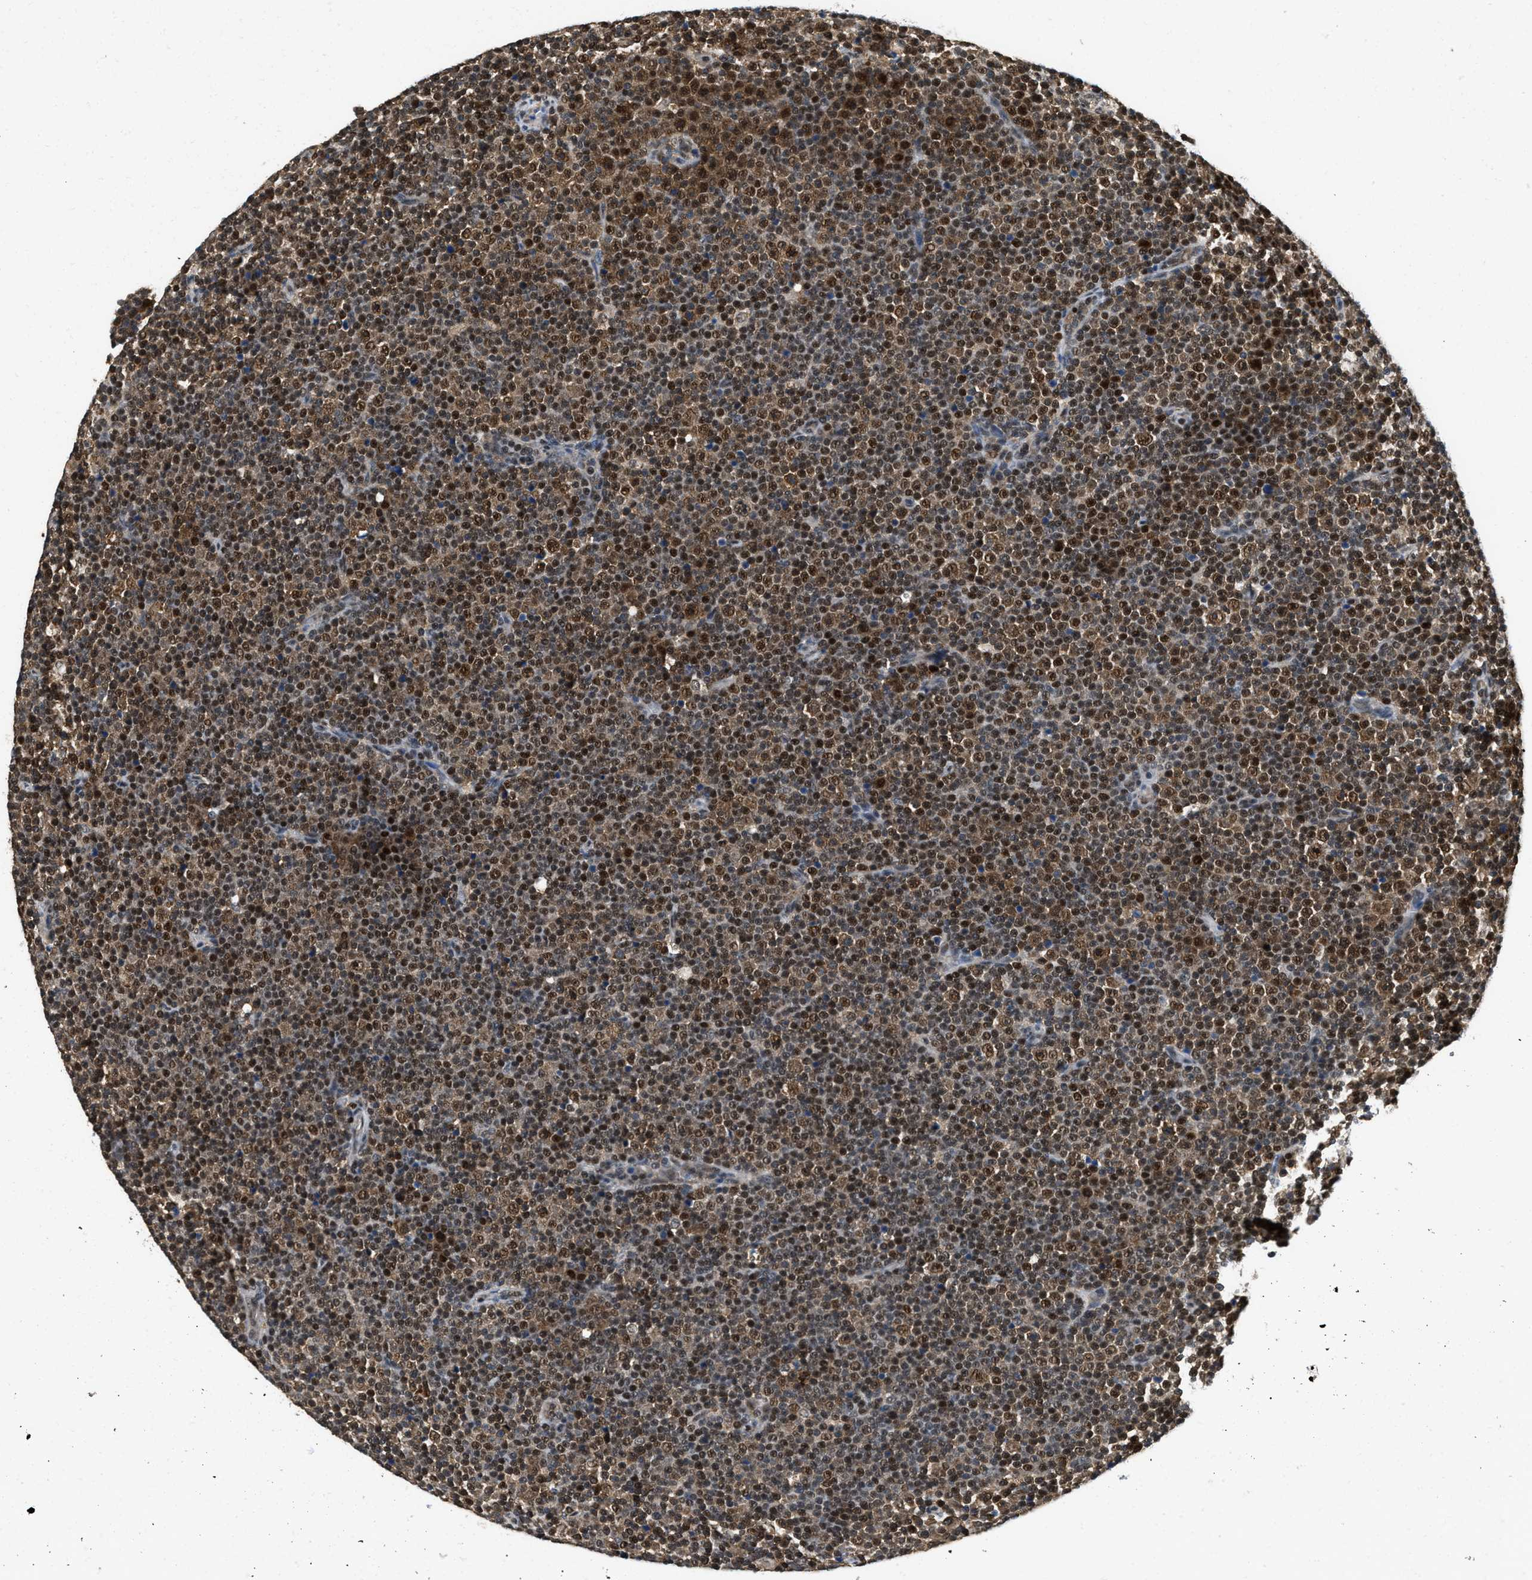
{"staining": {"intensity": "strong", "quantity": ">75%", "location": "cytoplasmic/membranous,nuclear"}, "tissue": "lymphoma", "cell_type": "Tumor cells", "image_type": "cancer", "snomed": [{"axis": "morphology", "description": "Malignant lymphoma, non-Hodgkin's type, Low grade"}, {"axis": "topography", "description": "Lymph node"}], "caption": "A high amount of strong cytoplasmic/membranous and nuclear staining is identified in about >75% of tumor cells in lymphoma tissue.", "gene": "ATF7IP", "patient": {"sex": "female", "age": 67}}